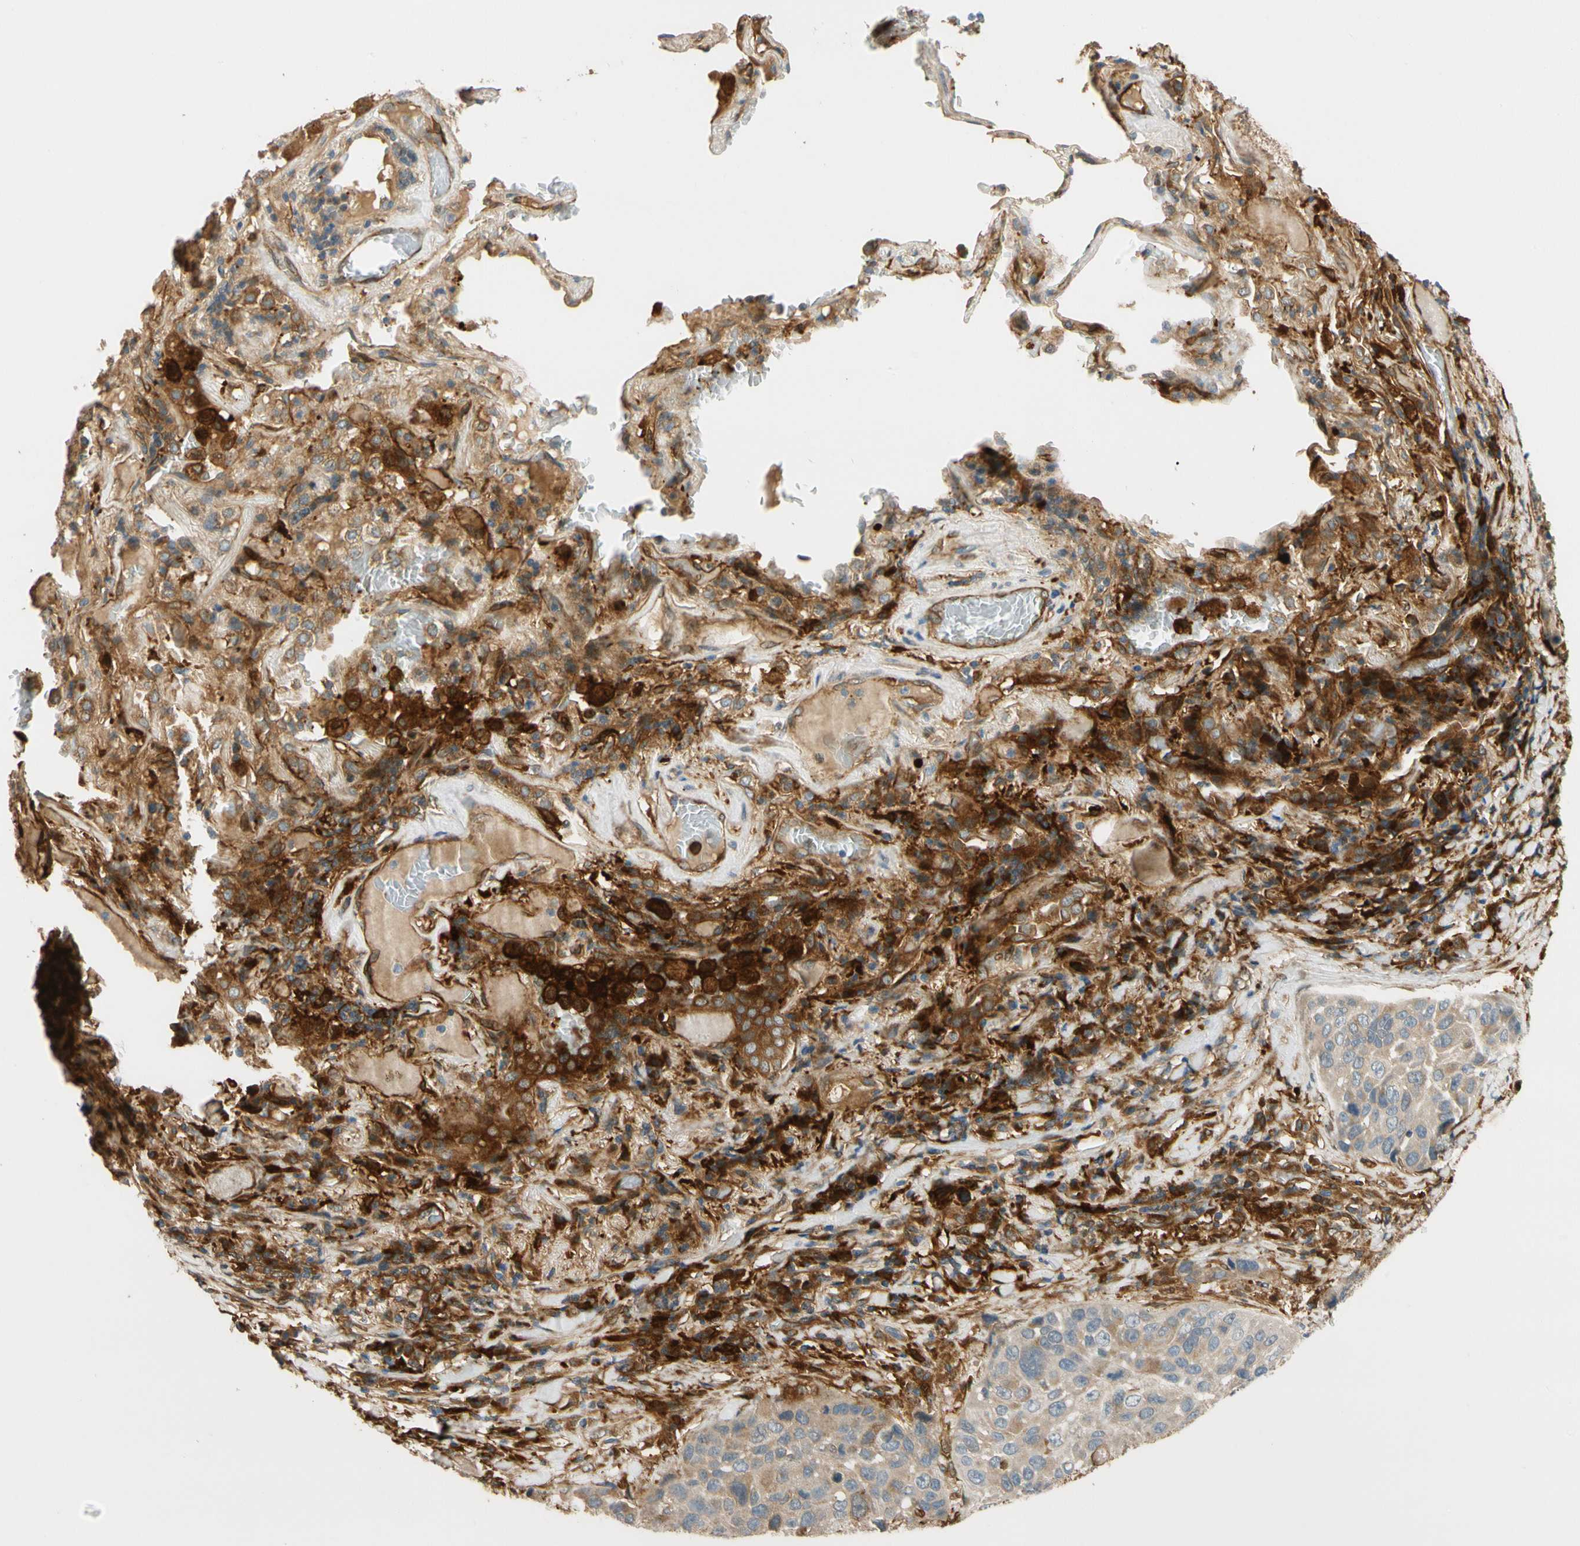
{"staining": {"intensity": "moderate", "quantity": ">75%", "location": "cytoplasmic/membranous"}, "tissue": "lung cancer", "cell_type": "Tumor cells", "image_type": "cancer", "snomed": [{"axis": "morphology", "description": "Squamous cell carcinoma, NOS"}, {"axis": "topography", "description": "Lung"}], "caption": "IHC micrograph of neoplastic tissue: human lung cancer (squamous cell carcinoma) stained using immunohistochemistry (IHC) displays medium levels of moderate protein expression localized specifically in the cytoplasmic/membranous of tumor cells, appearing as a cytoplasmic/membranous brown color.", "gene": "PARP14", "patient": {"sex": "male", "age": 57}}